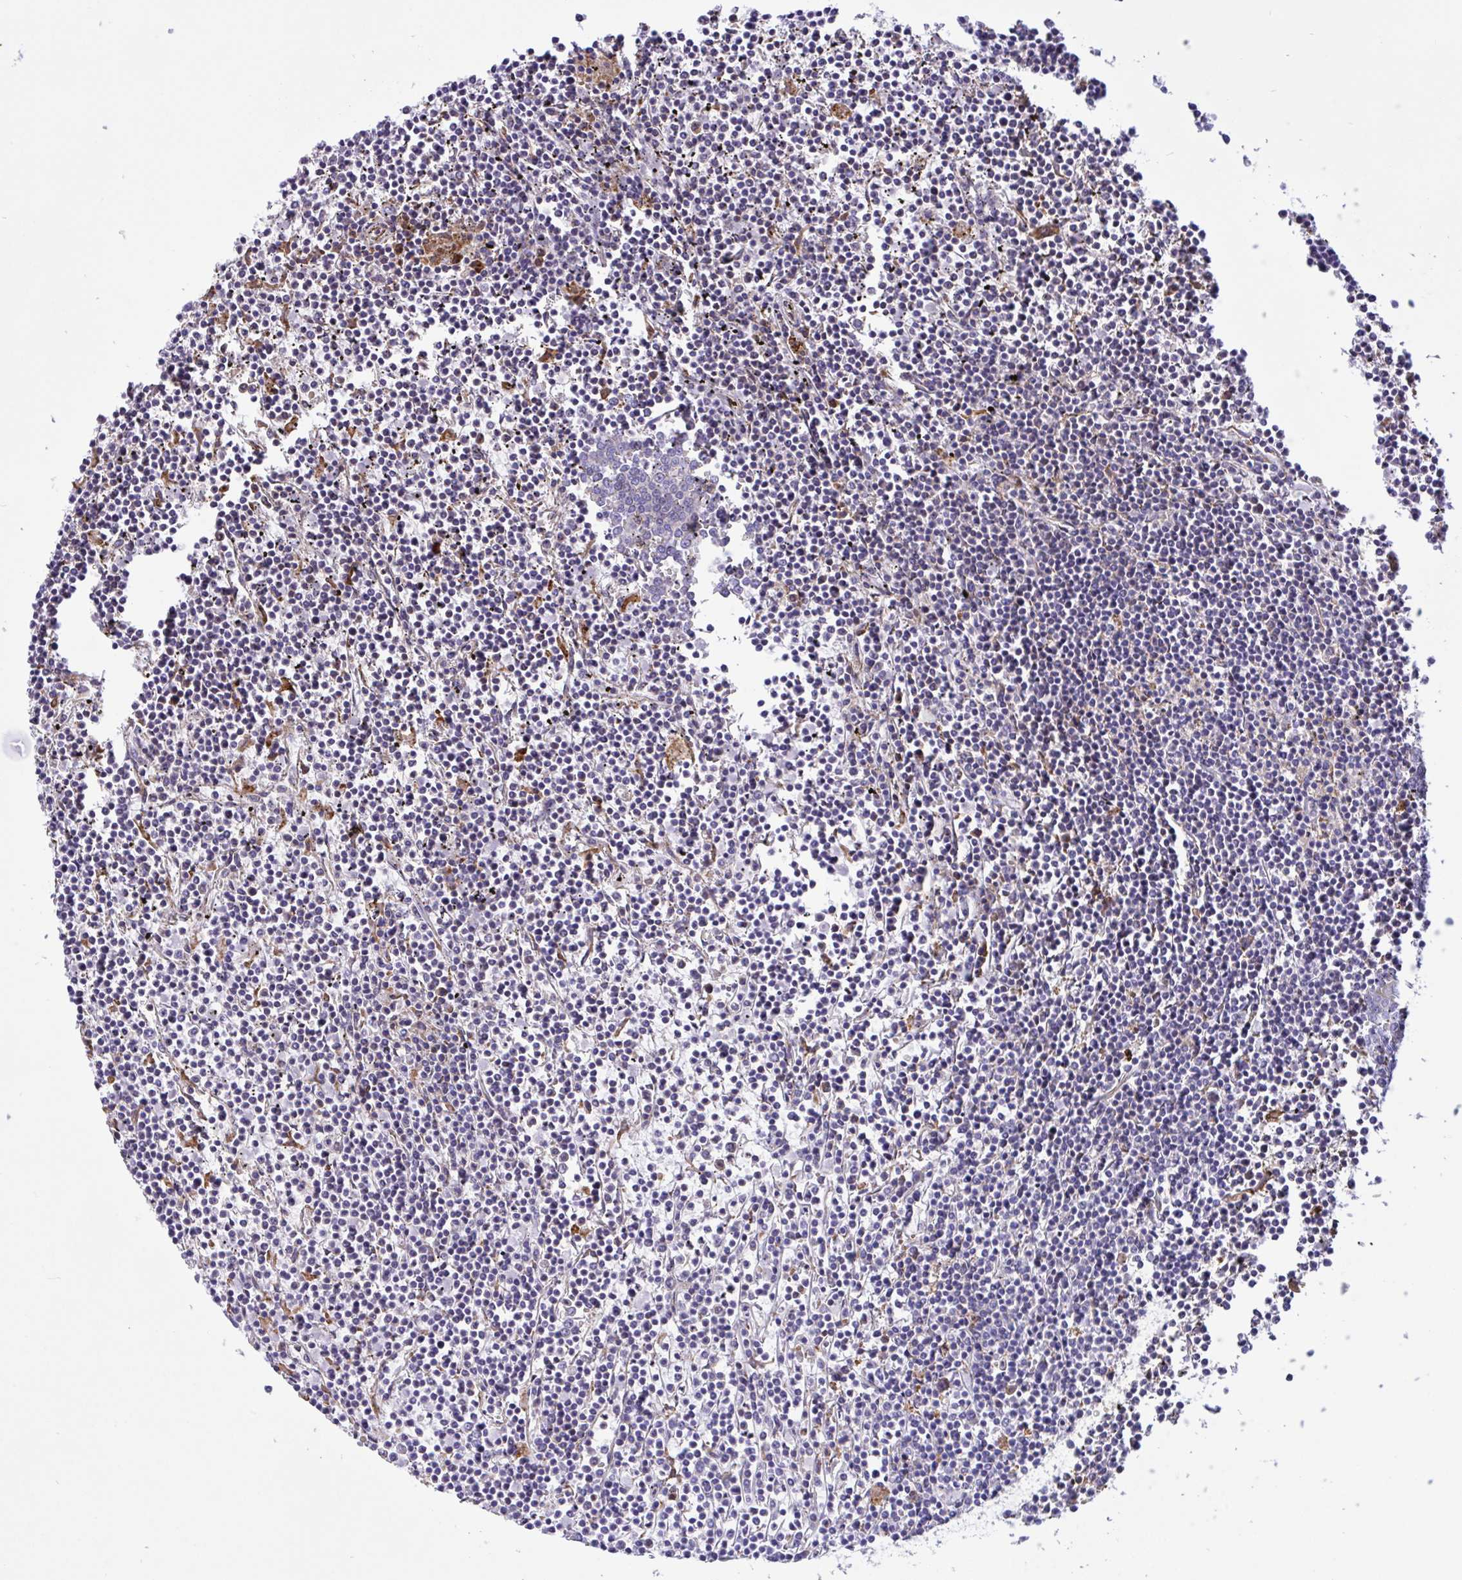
{"staining": {"intensity": "negative", "quantity": "none", "location": "none"}, "tissue": "lymphoma", "cell_type": "Tumor cells", "image_type": "cancer", "snomed": [{"axis": "morphology", "description": "Malignant lymphoma, non-Hodgkin's type, Low grade"}, {"axis": "topography", "description": "Spleen"}], "caption": "A high-resolution photomicrograph shows IHC staining of malignant lymphoma, non-Hodgkin's type (low-grade), which exhibits no significant expression in tumor cells.", "gene": "DSC3", "patient": {"sex": "female", "age": 19}}